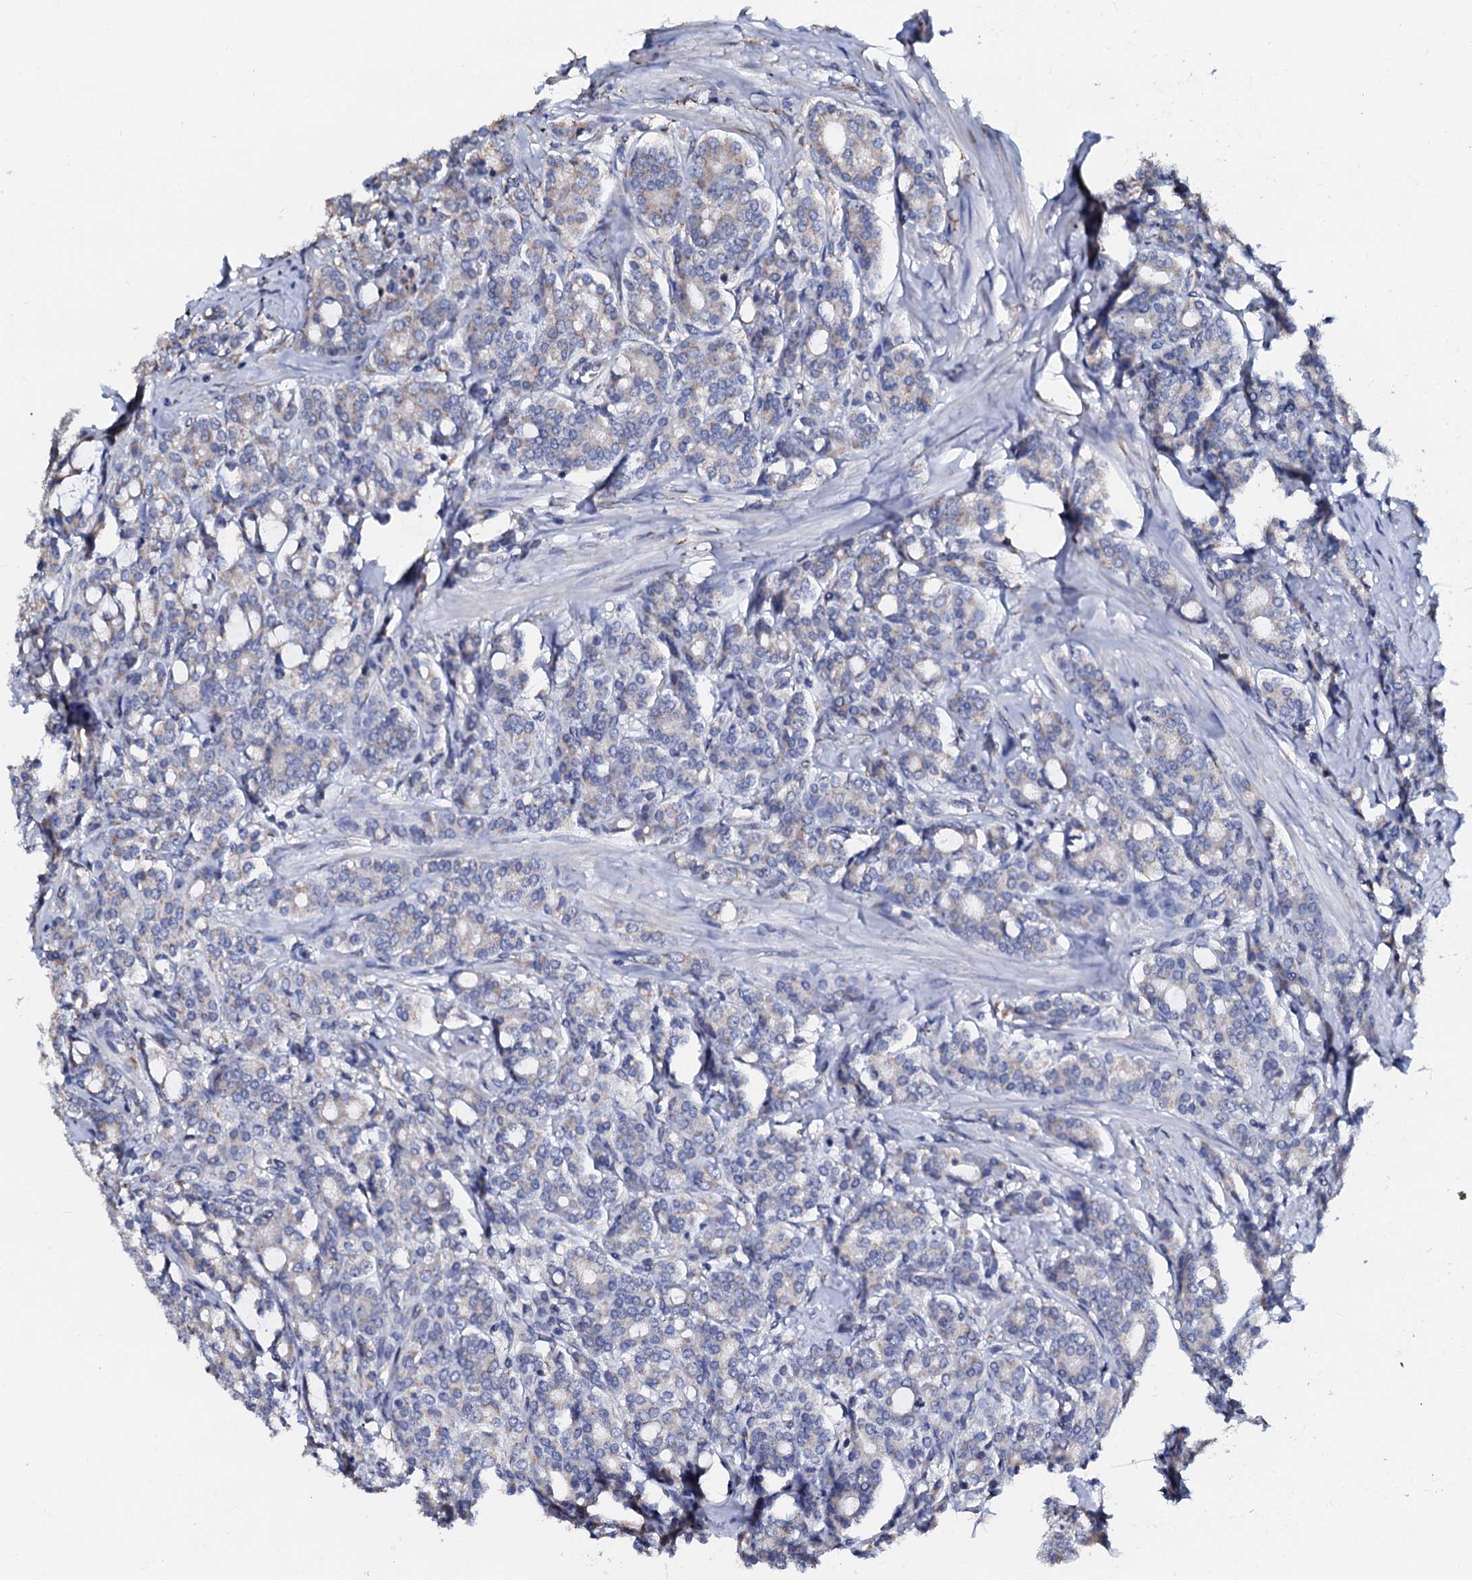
{"staining": {"intensity": "weak", "quantity": "<25%", "location": "cytoplasmic/membranous"}, "tissue": "prostate cancer", "cell_type": "Tumor cells", "image_type": "cancer", "snomed": [{"axis": "morphology", "description": "Adenocarcinoma, High grade"}, {"axis": "topography", "description": "Prostate"}], "caption": "Photomicrograph shows no significant protein staining in tumor cells of prostate cancer.", "gene": "AKAP3", "patient": {"sex": "male", "age": 62}}